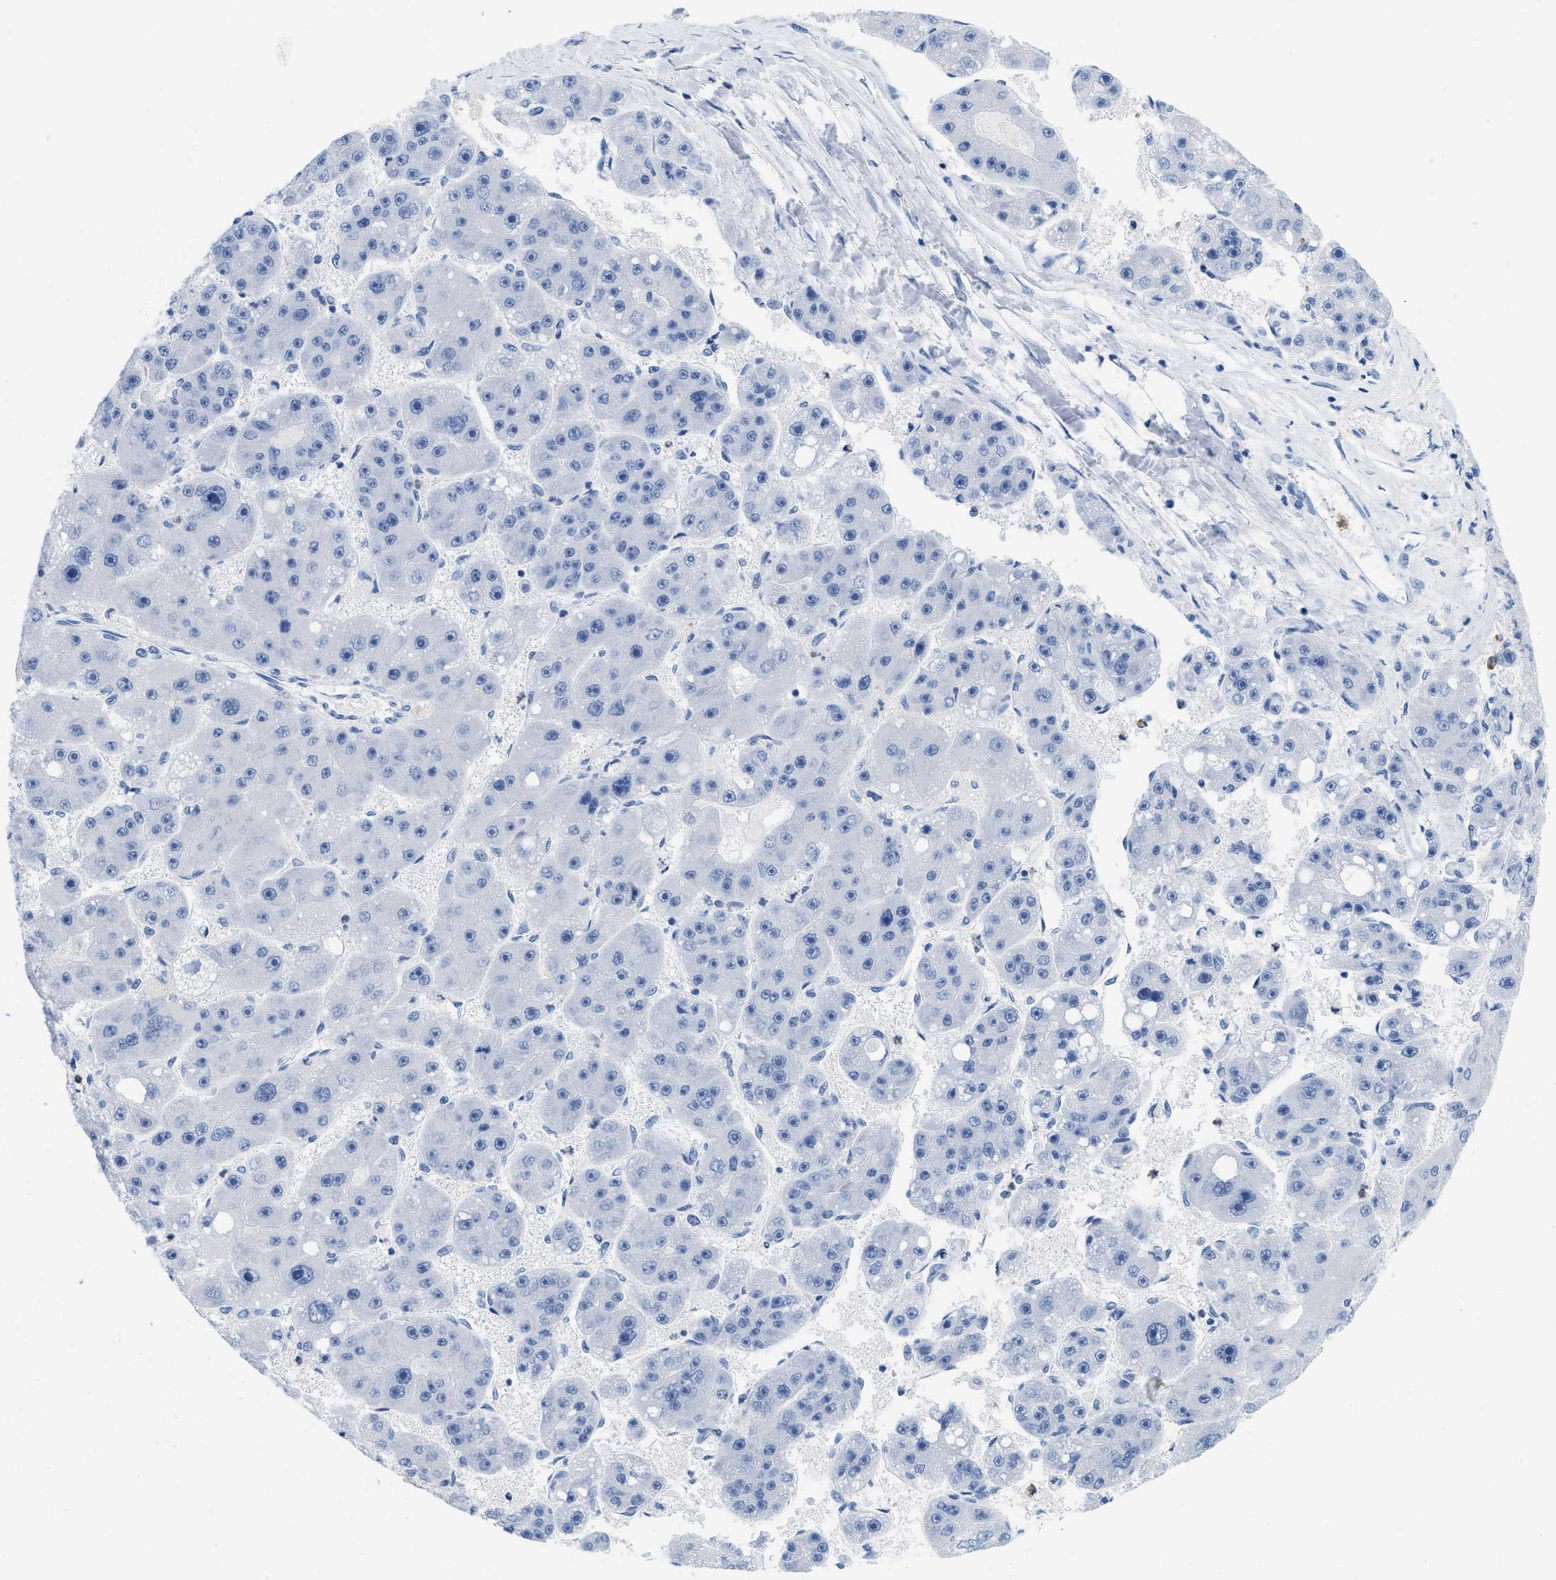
{"staining": {"intensity": "negative", "quantity": "none", "location": "none"}, "tissue": "liver cancer", "cell_type": "Tumor cells", "image_type": "cancer", "snomed": [{"axis": "morphology", "description": "Carcinoma, Hepatocellular, NOS"}, {"axis": "topography", "description": "Liver"}], "caption": "This is an immunohistochemistry (IHC) micrograph of human liver cancer (hepatocellular carcinoma). There is no expression in tumor cells.", "gene": "CR1", "patient": {"sex": "female", "age": 61}}